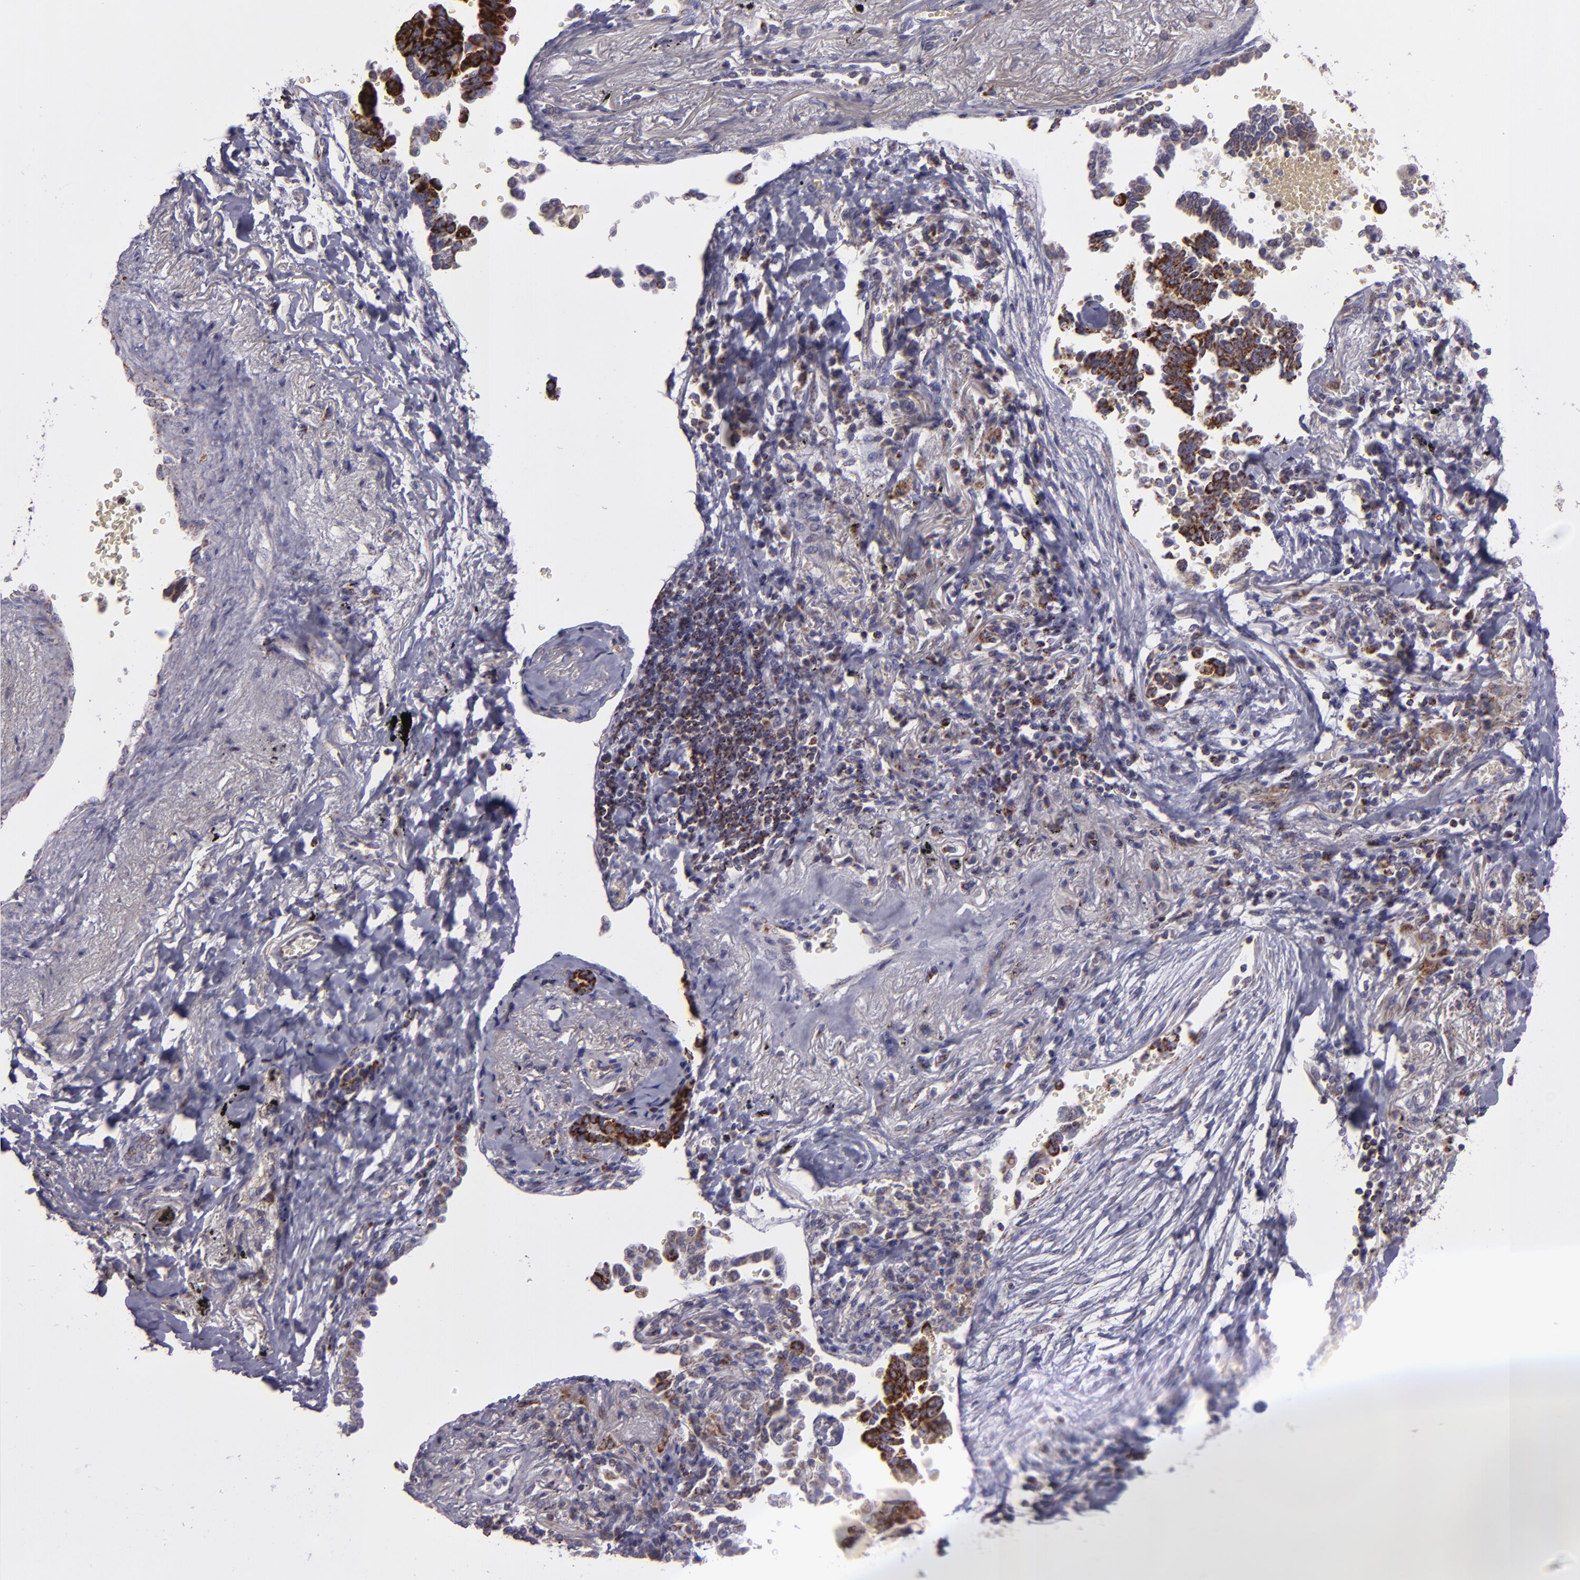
{"staining": {"intensity": "moderate", "quantity": ">75%", "location": "cytoplasmic/membranous"}, "tissue": "lung cancer", "cell_type": "Tumor cells", "image_type": "cancer", "snomed": [{"axis": "morphology", "description": "Adenocarcinoma, NOS"}, {"axis": "topography", "description": "Lung"}], "caption": "Immunohistochemical staining of human adenocarcinoma (lung) displays medium levels of moderate cytoplasmic/membranous staining in approximately >75% of tumor cells.", "gene": "HSPD1", "patient": {"sex": "female", "age": 64}}